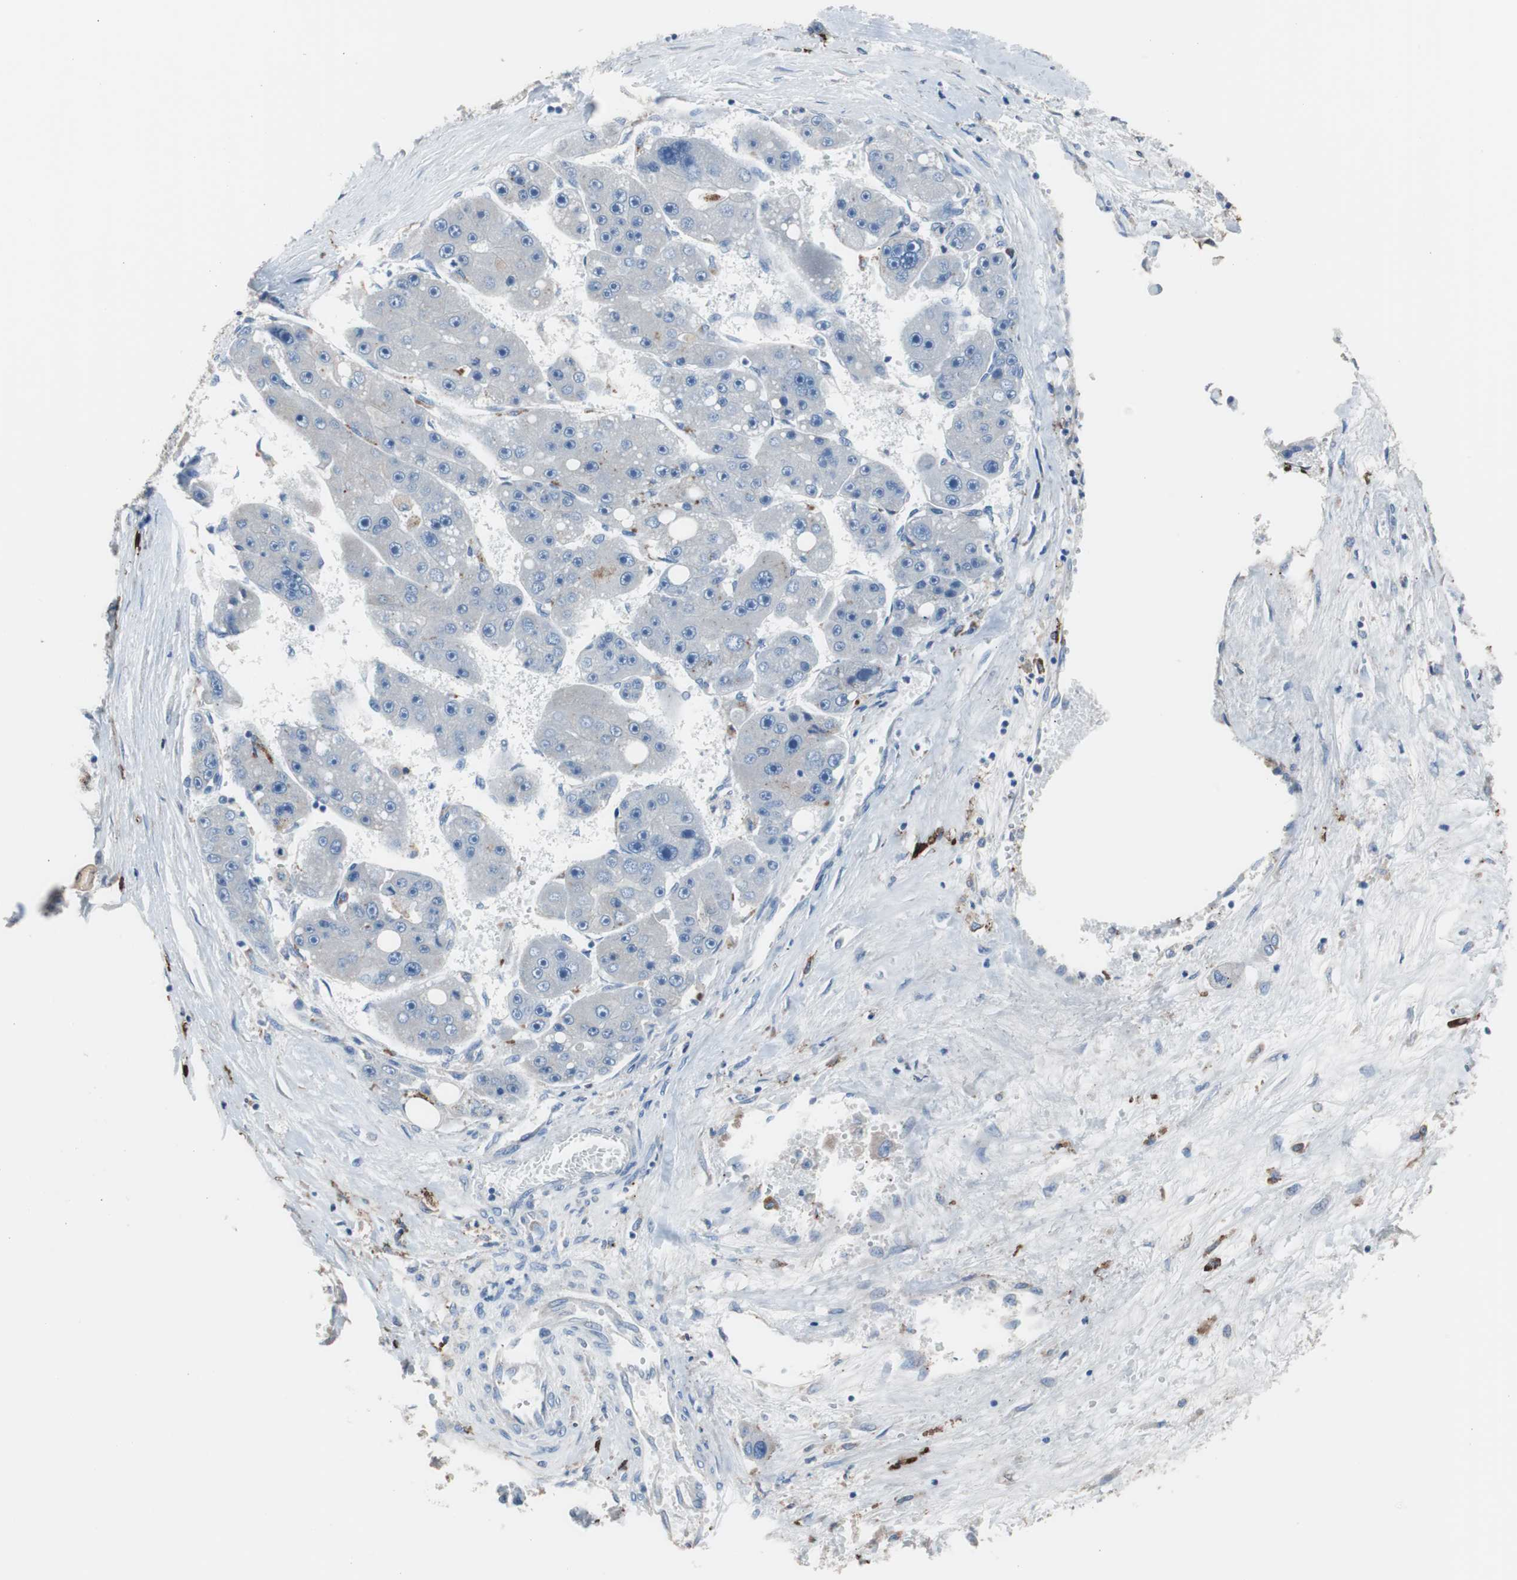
{"staining": {"intensity": "negative", "quantity": "none", "location": "none"}, "tissue": "liver cancer", "cell_type": "Tumor cells", "image_type": "cancer", "snomed": [{"axis": "morphology", "description": "Carcinoma, Hepatocellular, NOS"}, {"axis": "topography", "description": "Liver"}], "caption": "Protein analysis of hepatocellular carcinoma (liver) shows no significant staining in tumor cells. (Brightfield microscopy of DAB immunohistochemistry (IHC) at high magnification).", "gene": "FCGR2B", "patient": {"sex": "female", "age": 61}}